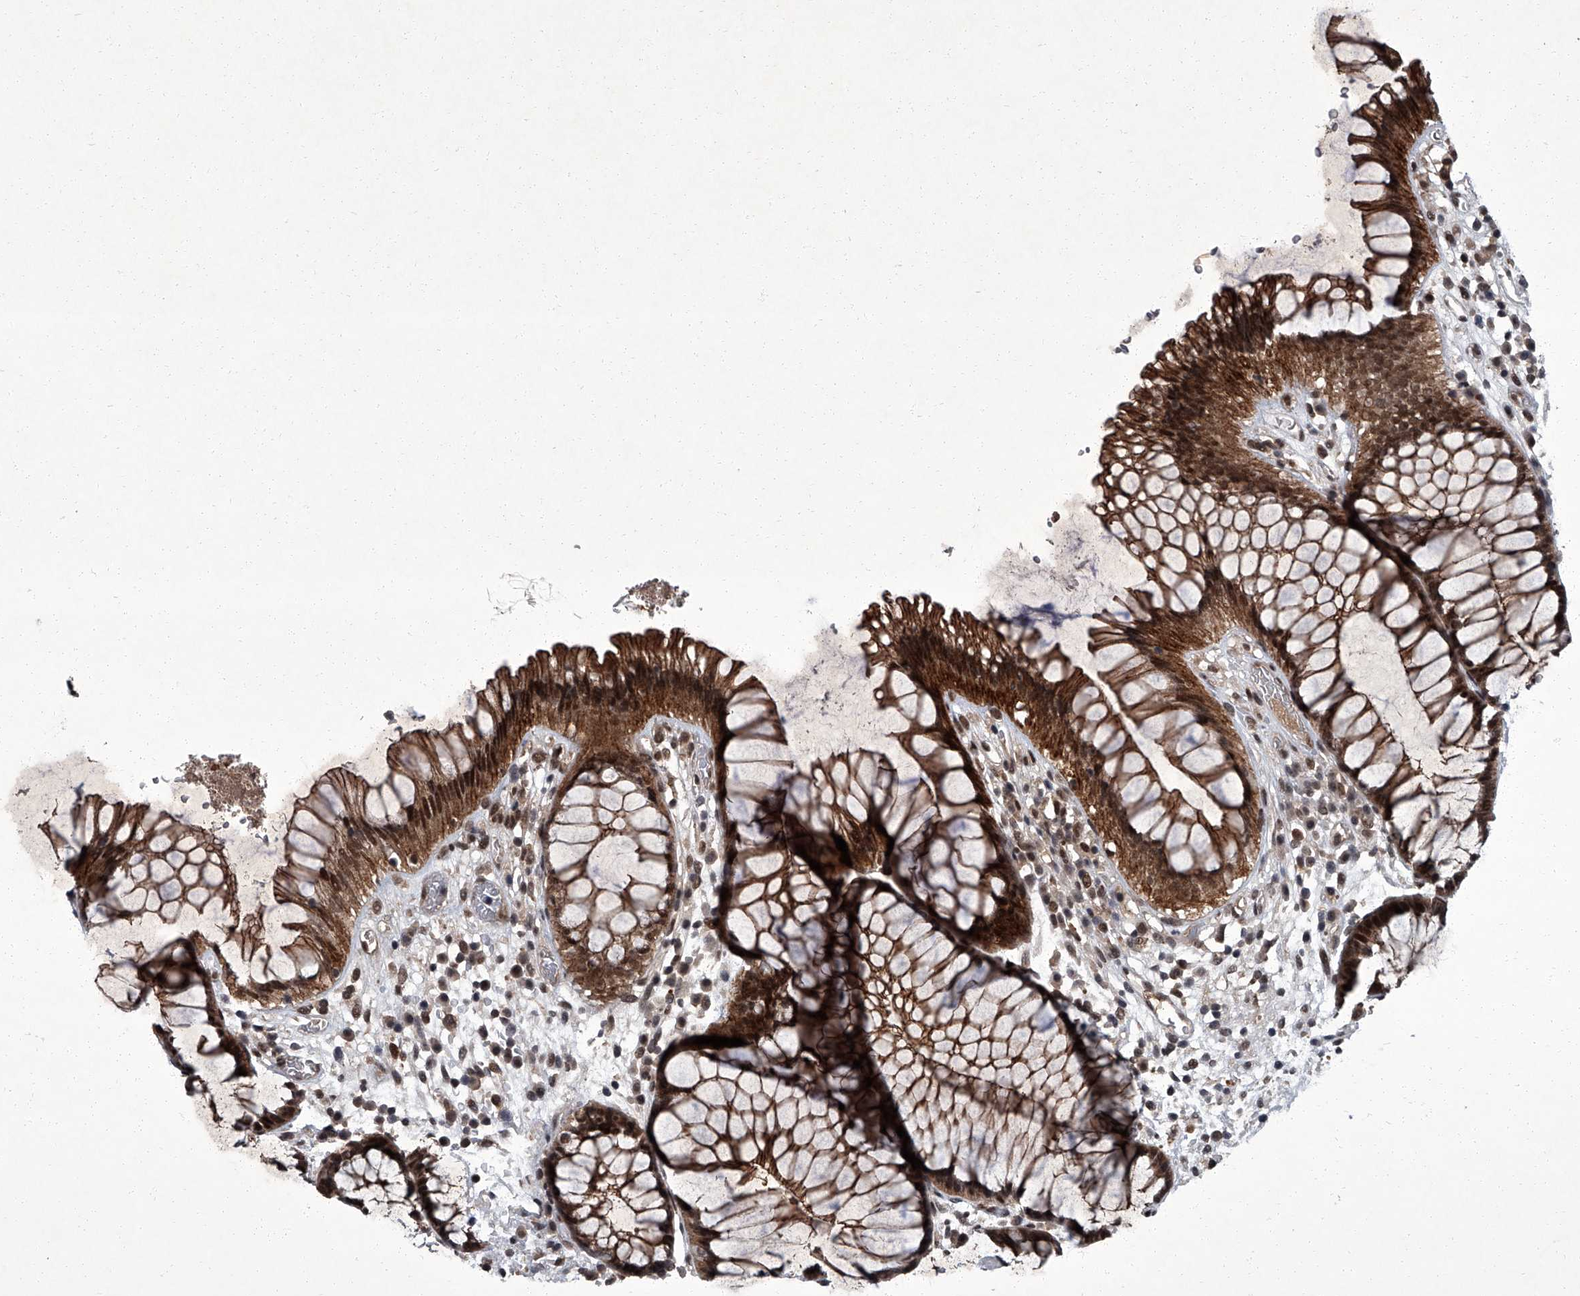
{"staining": {"intensity": "strong", "quantity": ">75%", "location": "cytoplasmic/membranous,nuclear"}, "tissue": "rectum", "cell_type": "Glandular cells", "image_type": "normal", "snomed": [{"axis": "morphology", "description": "Normal tissue, NOS"}, {"axis": "topography", "description": "Rectum"}], "caption": "Glandular cells display high levels of strong cytoplasmic/membranous,nuclear staining in approximately >75% of cells in unremarkable human rectum.", "gene": "ZNF518B", "patient": {"sex": "male", "age": 51}}